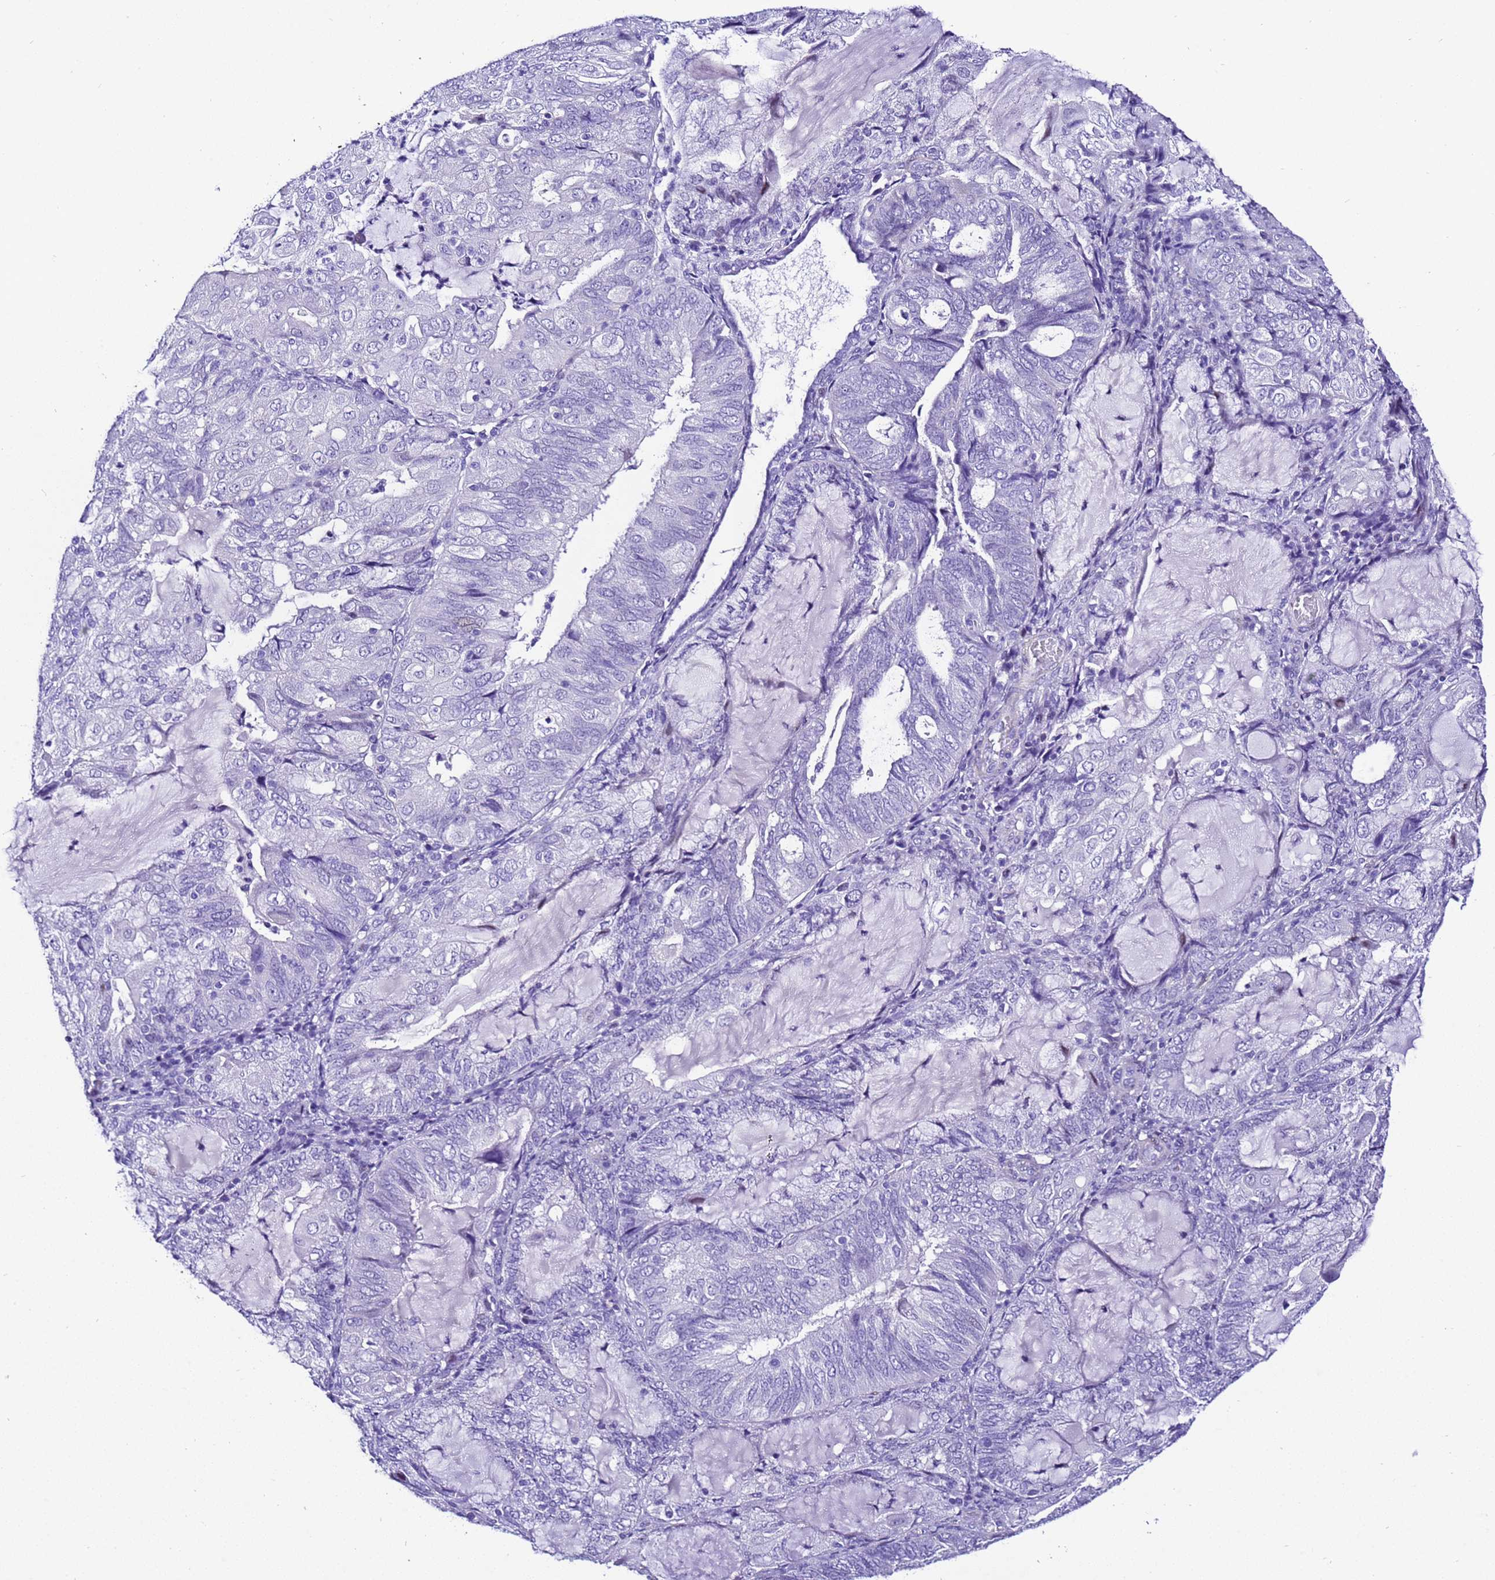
{"staining": {"intensity": "negative", "quantity": "none", "location": "none"}, "tissue": "endometrial cancer", "cell_type": "Tumor cells", "image_type": "cancer", "snomed": [{"axis": "morphology", "description": "Adenocarcinoma, NOS"}, {"axis": "topography", "description": "Endometrium"}], "caption": "A high-resolution image shows immunohistochemistry (IHC) staining of endometrial adenocarcinoma, which reveals no significant positivity in tumor cells. (Brightfield microscopy of DAB (3,3'-diaminobenzidine) immunohistochemistry (IHC) at high magnification).", "gene": "ZNF417", "patient": {"sex": "female", "age": 81}}